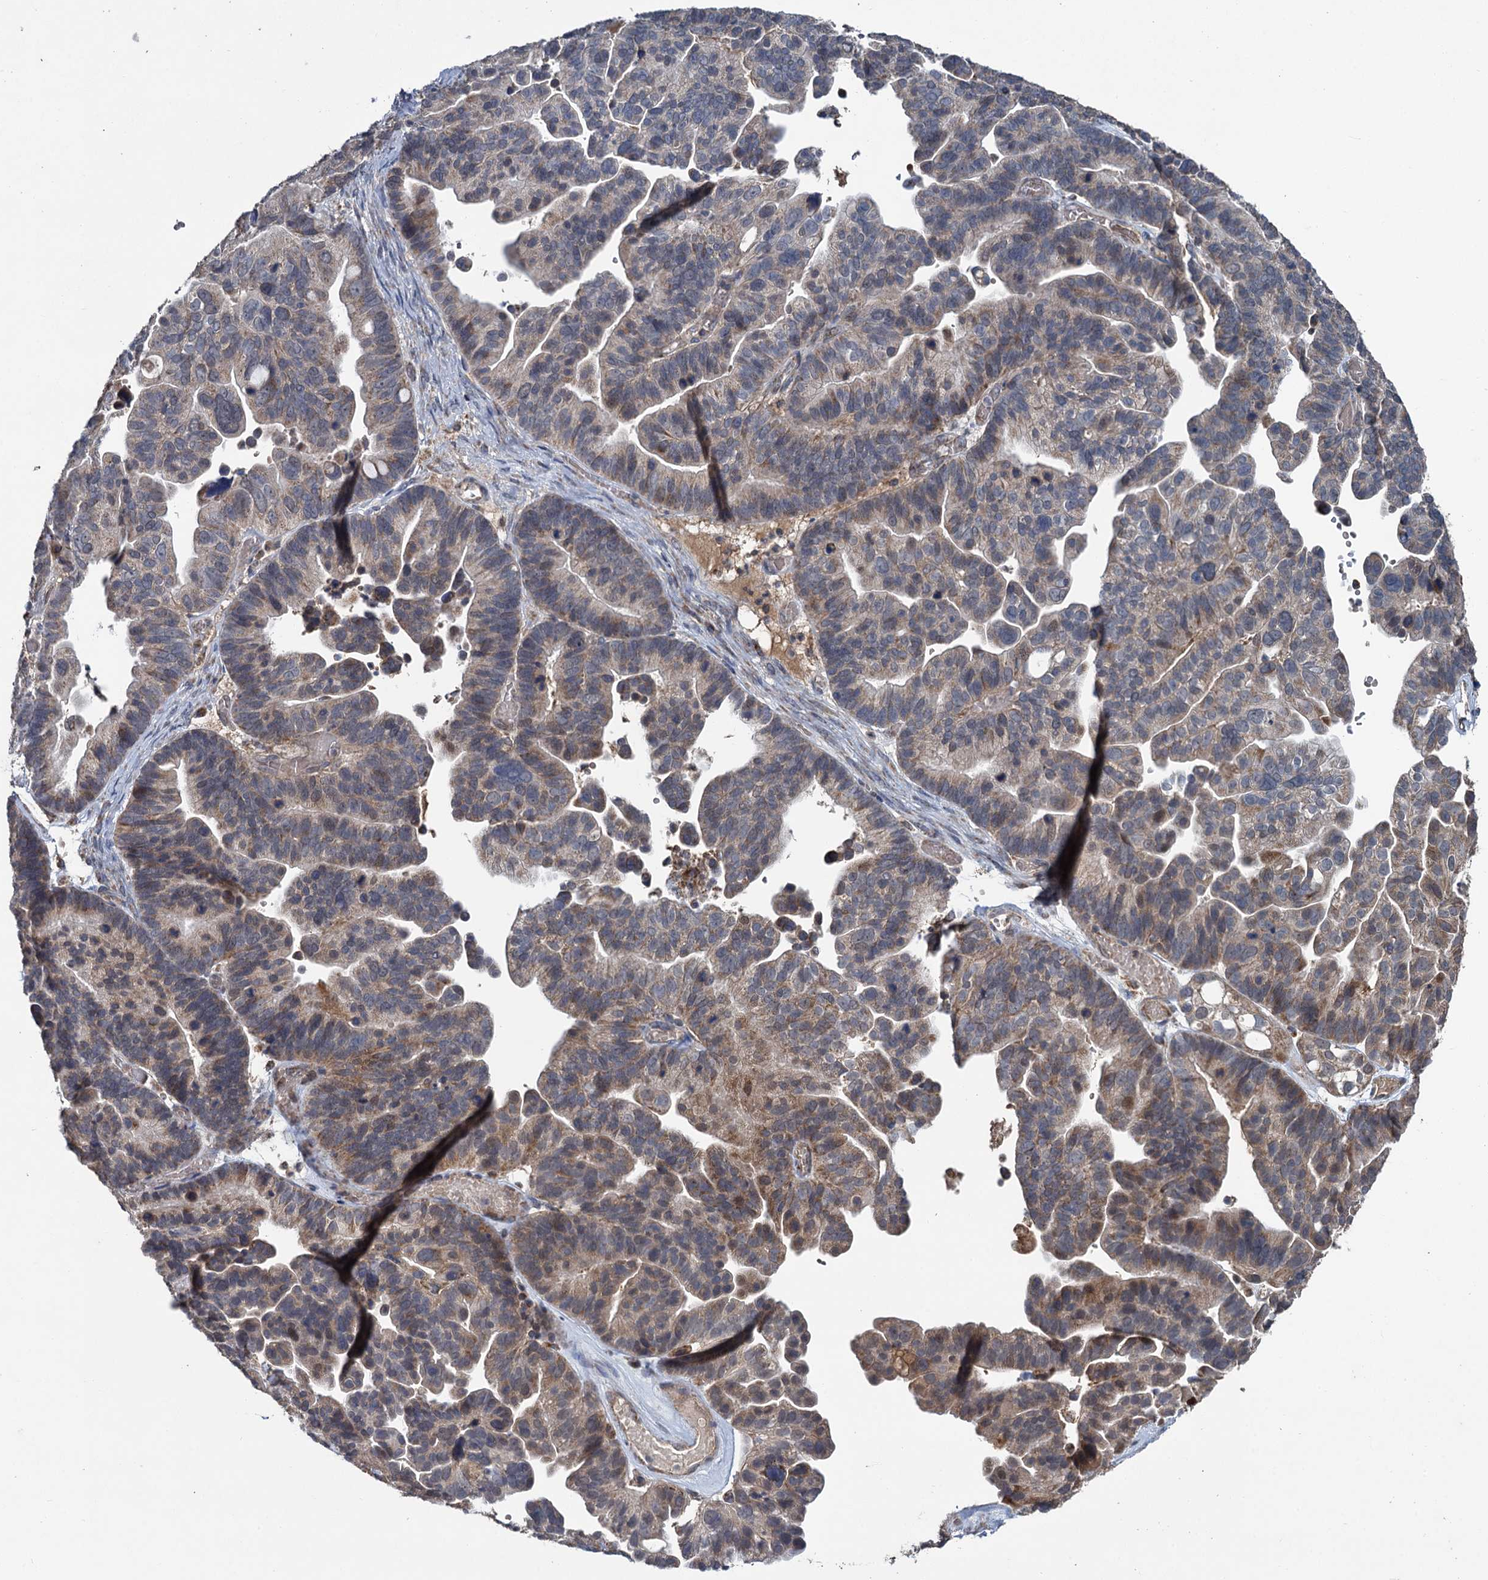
{"staining": {"intensity": "moderate", "quantity": "25%-75%", "location": "cytoplasmic/membranous"}, "tissue": "ovarian cancer", "cell_type": "Tumor cells", "image_type": "cancer", "snomed": [{"axis": "morphology", "description": "Cystadenocarcinoma, serous, NOS"}, {"axis": "topography", "description": "Ovary"}], "caption": "Serous cystadenocarcinoma (ovarian) stained with immunohistochemistry (IHC) demonstrates moderate cytoplasmic/membranous staining in approximately 25%-75% of tumor cells.", "gene": "METTL4", "patient": {"sex": "female", "age": 56}}